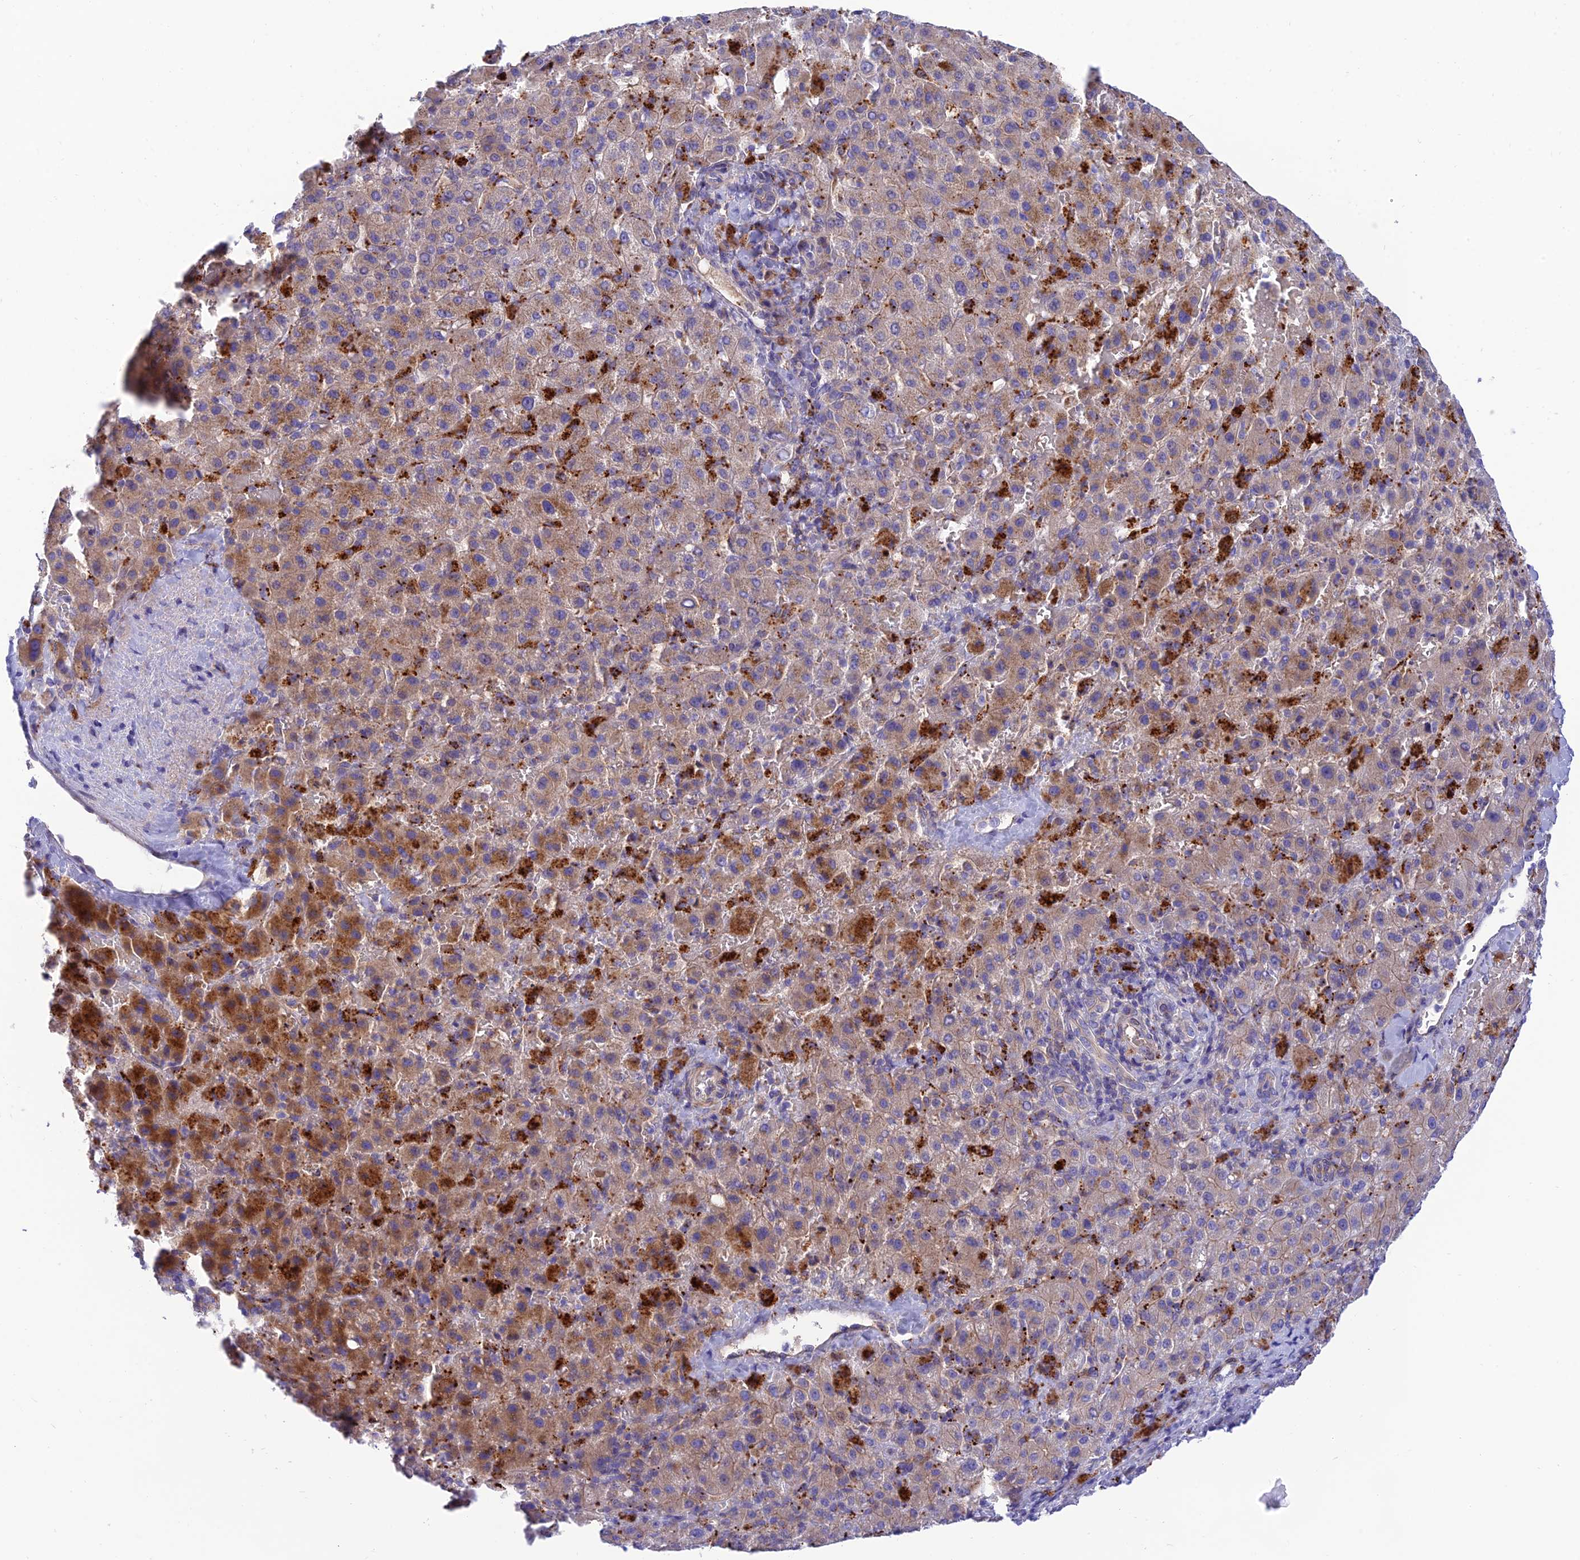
{"staining": {"intensity": "moderate", "quantity": "25%-75%", "location": "cytoplasmic/membranous"}, "tissue": "liver cancer", "cell_type": "Tumor cells", "image_type": "cancer", "snomed": [{"axis": "morphology", "description": "Carcinoma, Hepatocellular, NOS"}, {"axis": "topography", "description": "Liver"}], "caption": "Brown immunohistochemical staining in liver hepatocellular carcinoma exhibits moderate cytoplasmic/membranous staining in approximately 25%-75% of tumor cells. The protein of interest is shown in brown color, while the nuclei are stained blue.", "gene": "CCDC157", "patient": {"sex": "female", "age": 58}}